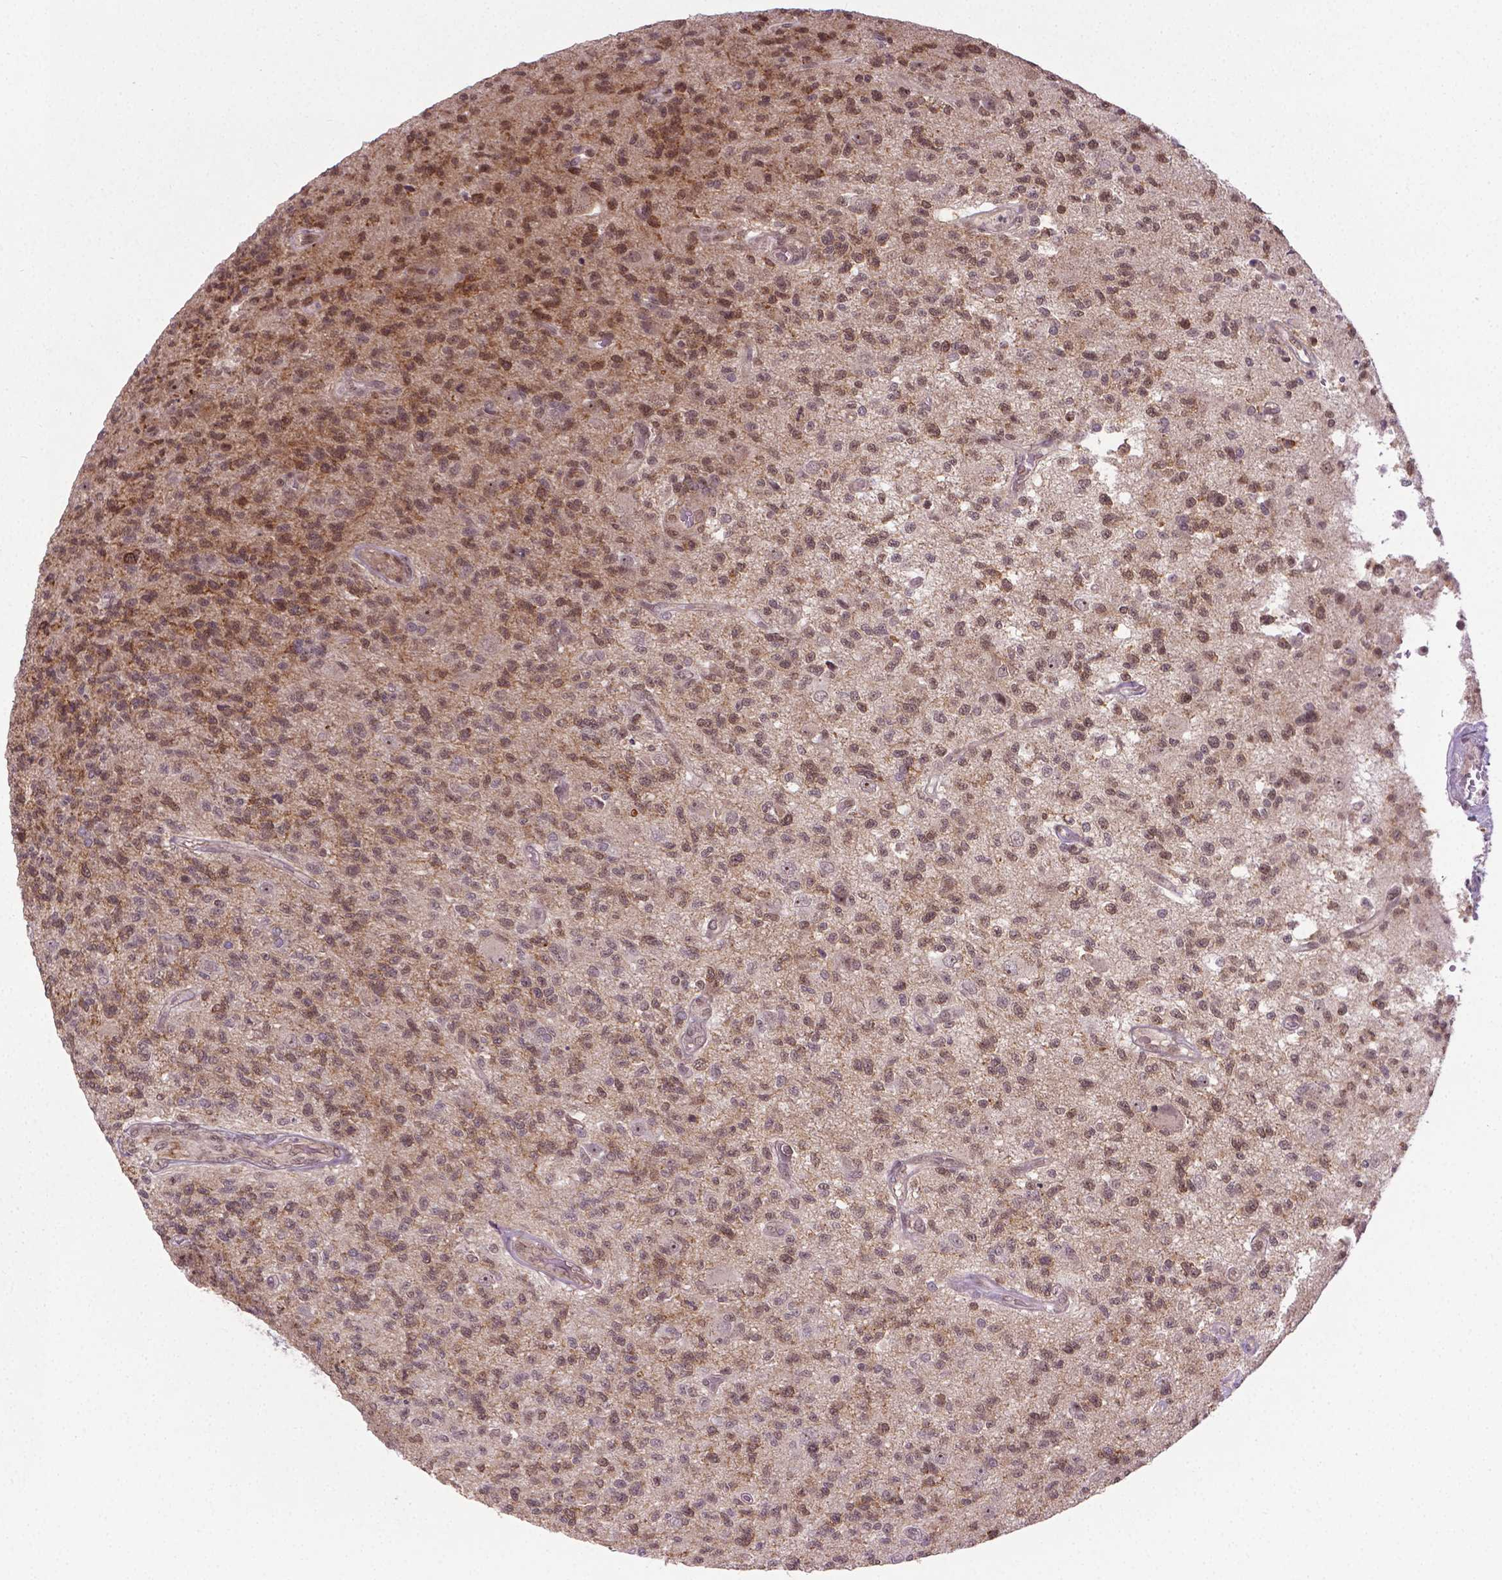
{"staining": {"intensity": "moderate", "quantity": "25%-75%", "location": "cytoplasmic/membranous,nuclear"}, "tissue": "glioma", "cell_type": "Tumor cells", "image_type": "cancer", "snomed": [{"axis": "morphology", "description": "Glioma, malignant, High grade"}, {"axis": "topography", "description": "Brain"}], "caption": "IHC histopathology image of high-grade glioma (malignant) stained for a protein (brown), which reveals medium levels of moderate cytoplasmic/membranous and nuclear expression in about 25%-75% of tumor cells.", "gene": "ANKRD54", "patient": {"sex": "male", "age": 56}}